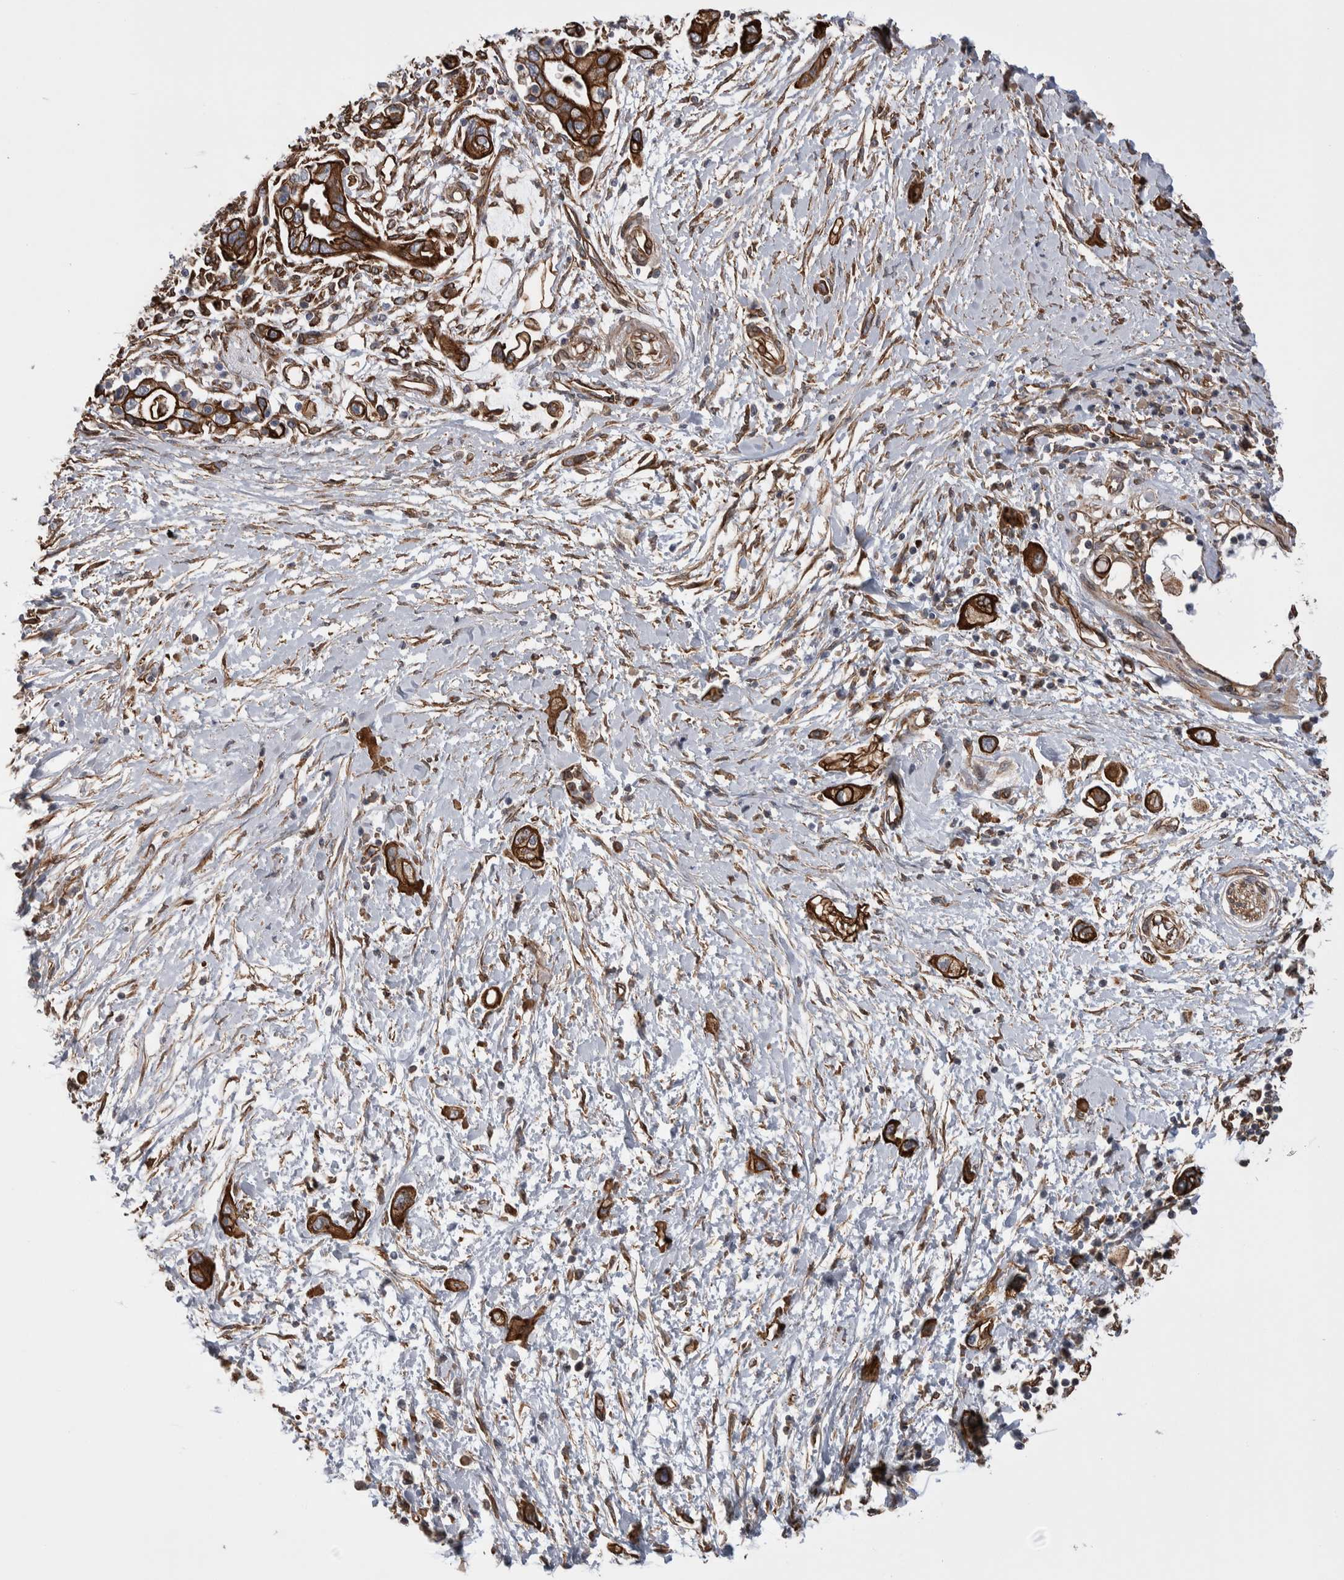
{"staining": {"intensity": "strong", "quantity": ">75%", "location": "cytoplasmic/membranous"}, "tissue": "pancreatic cancer", "cell_type": "Tumor cells", "image_type": "cancer", "snomed": [{"axis": "morphology", "description": "Adenocarcinoma, NOS"}, {"axis": "topography", "description": "Pancreas"}], "caption": "Immunohistochemistry (IHC) histopathology image of neoplastic tissue: adenocarcinoma (pancreatic) stained using immunohistochemistry demonstrates high levels of strong protein expression localized specifically in the cytoplasmic/membranous of tumor cells, appearing as a cytoplasmic/membranous brown color.", "gene": "KIF12", "patient": {"sex": "male", "age": 59}}